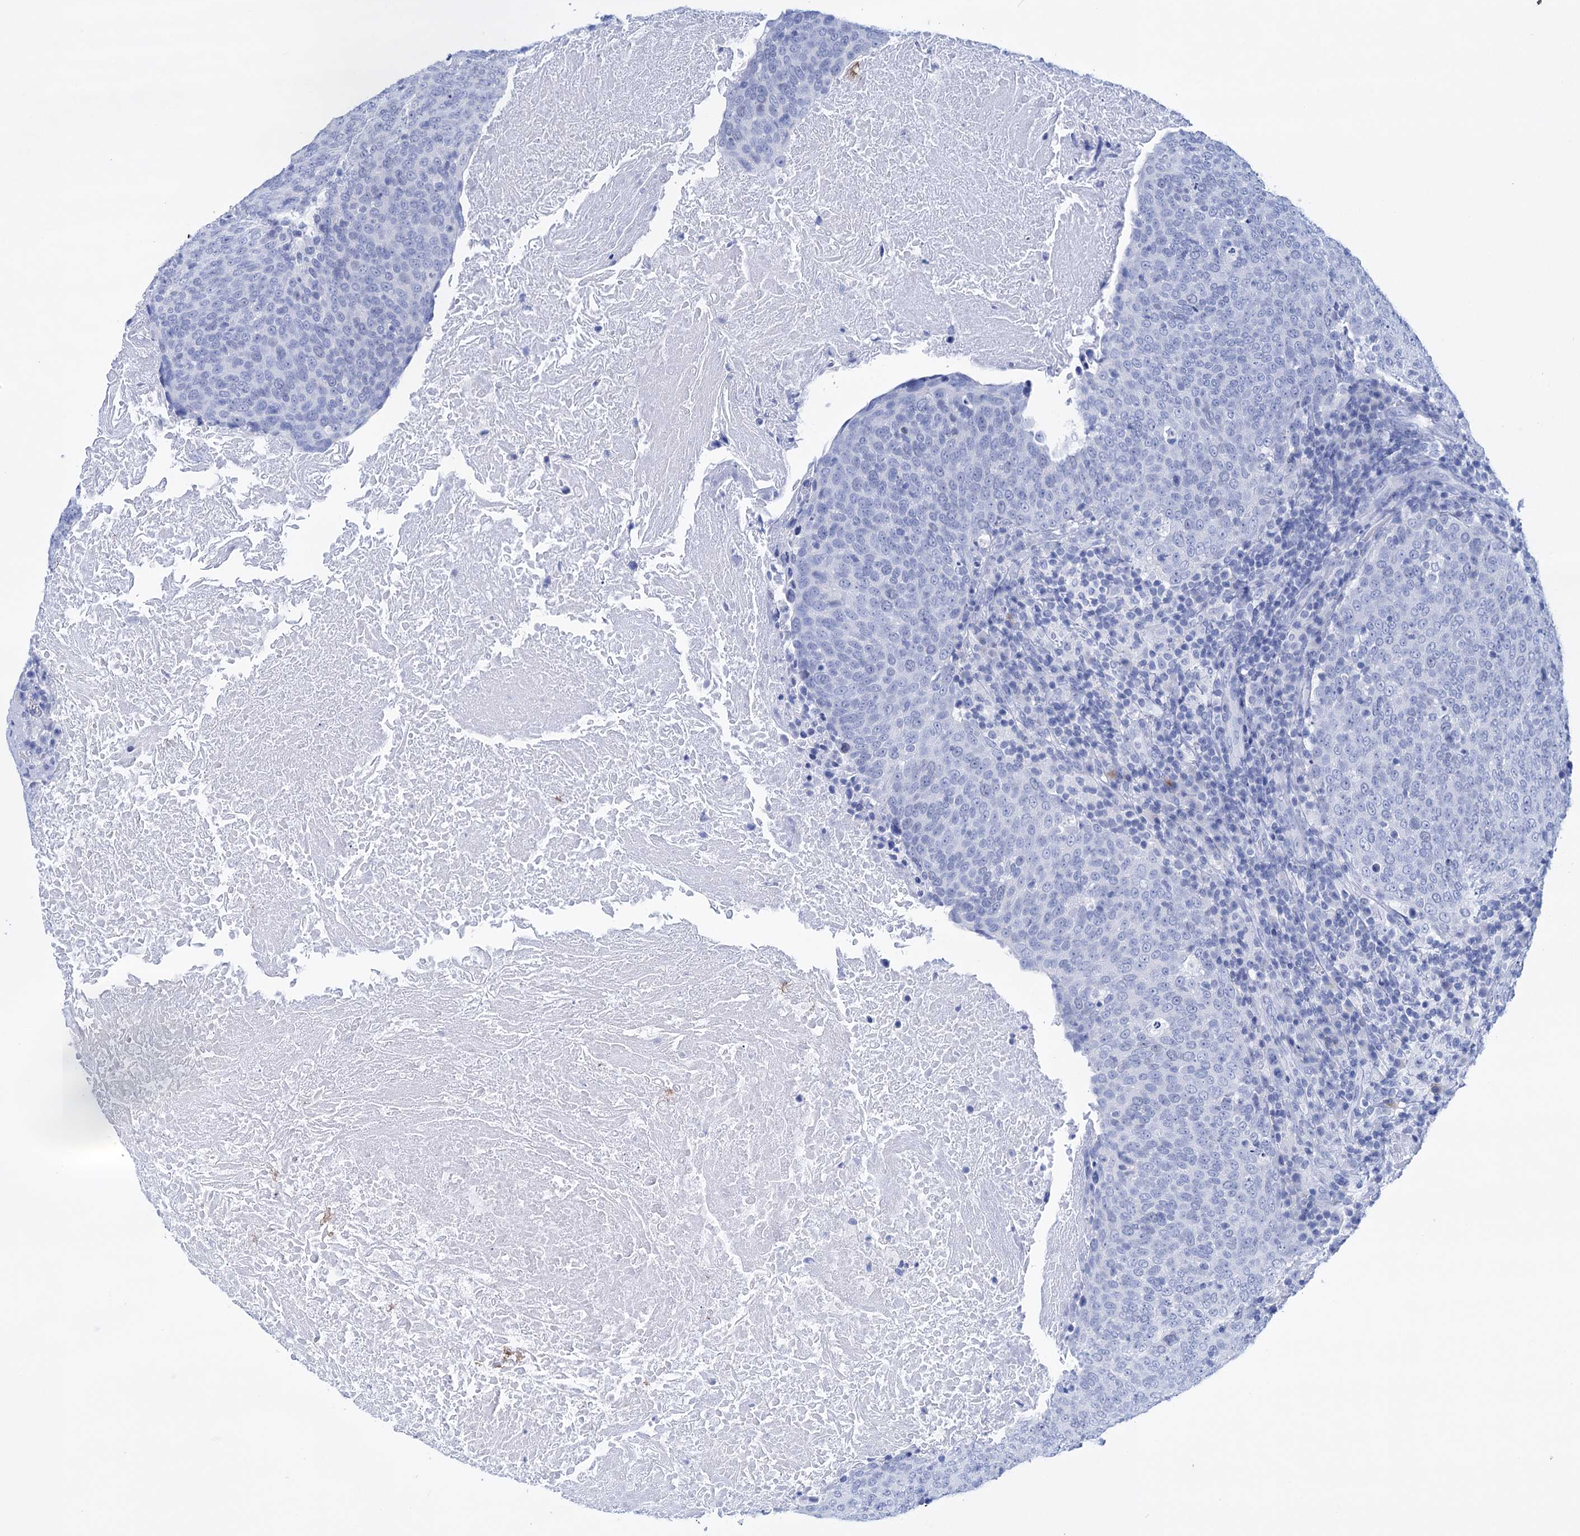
{"staining": {"intensity": "negative", "quantity": "none", "location": "none"}, "tissue": "head and neck cancer", "cell_type": "Tumor cells", "image_type": "cancer", "snomed": [{"axis": "morphology", "description": "Squamous cell carcinoma, NOS"}, {"axis": "morphology", "description": "Squamous cell carcinoma, metastatic, NOS"}, {"axis": "topography", "description": "Lymph node"}, {"axis": "topography", "description": "Head-Neck"}], "caption": "DAB immunohistochemical staining of human head and neck cancer reveals no significant positivity in tumor cells. (Immunohistochemistry, brightfield microscopy, high magnification).", "gene": "FBXW12", "patient": {"sex": "male", "age": 62}}